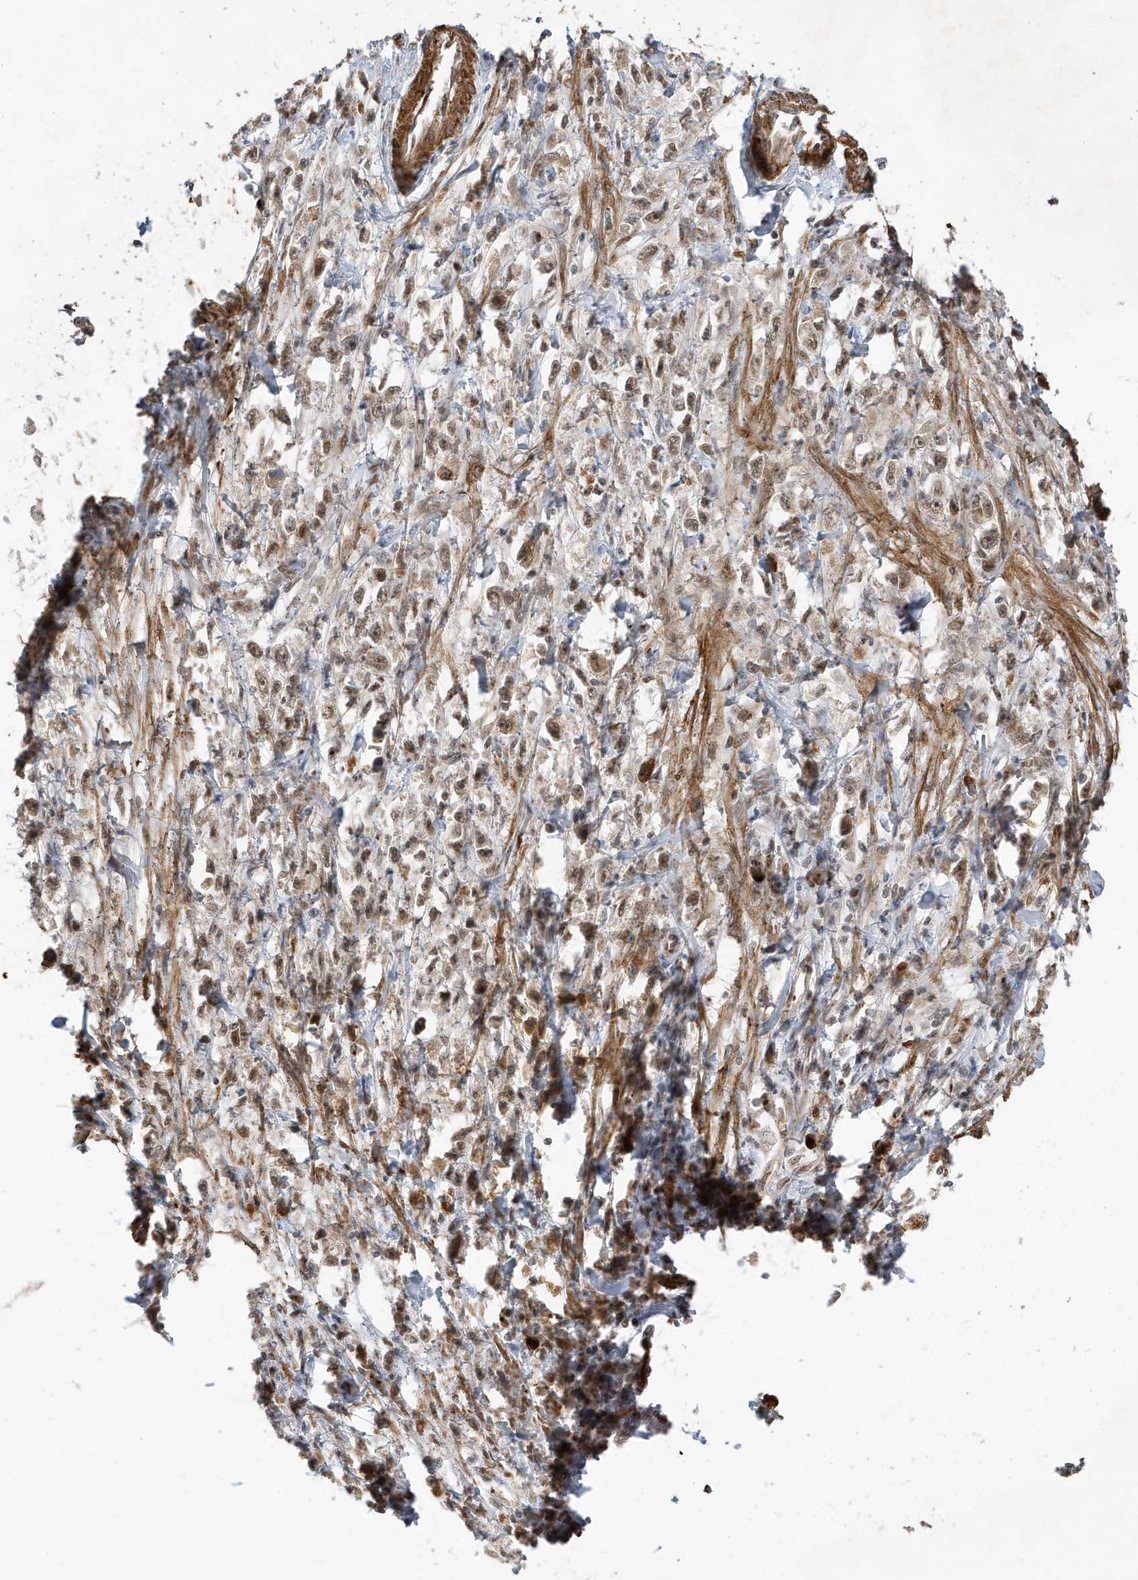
{"staining": {"intensity": "weak", "quantity": "25%-75%", "location": "nuclear"}, "tissue": "stomach cancer", "cell_type": "Tumor cells", "image_type": "cancer", "snomed": [{"axis": "morphology", "description": "Adenocarcinoma, NOS"}, {"axis": "topography", "description": "Stomach"}], "caption": "There is low levels of weak nuclear staining in tumor cells of stomach cancer, as demonstrated by immunohistochemical staining (brown color).", "gene": "MAST3", "patient": {"sex": "female", "age": 59}}